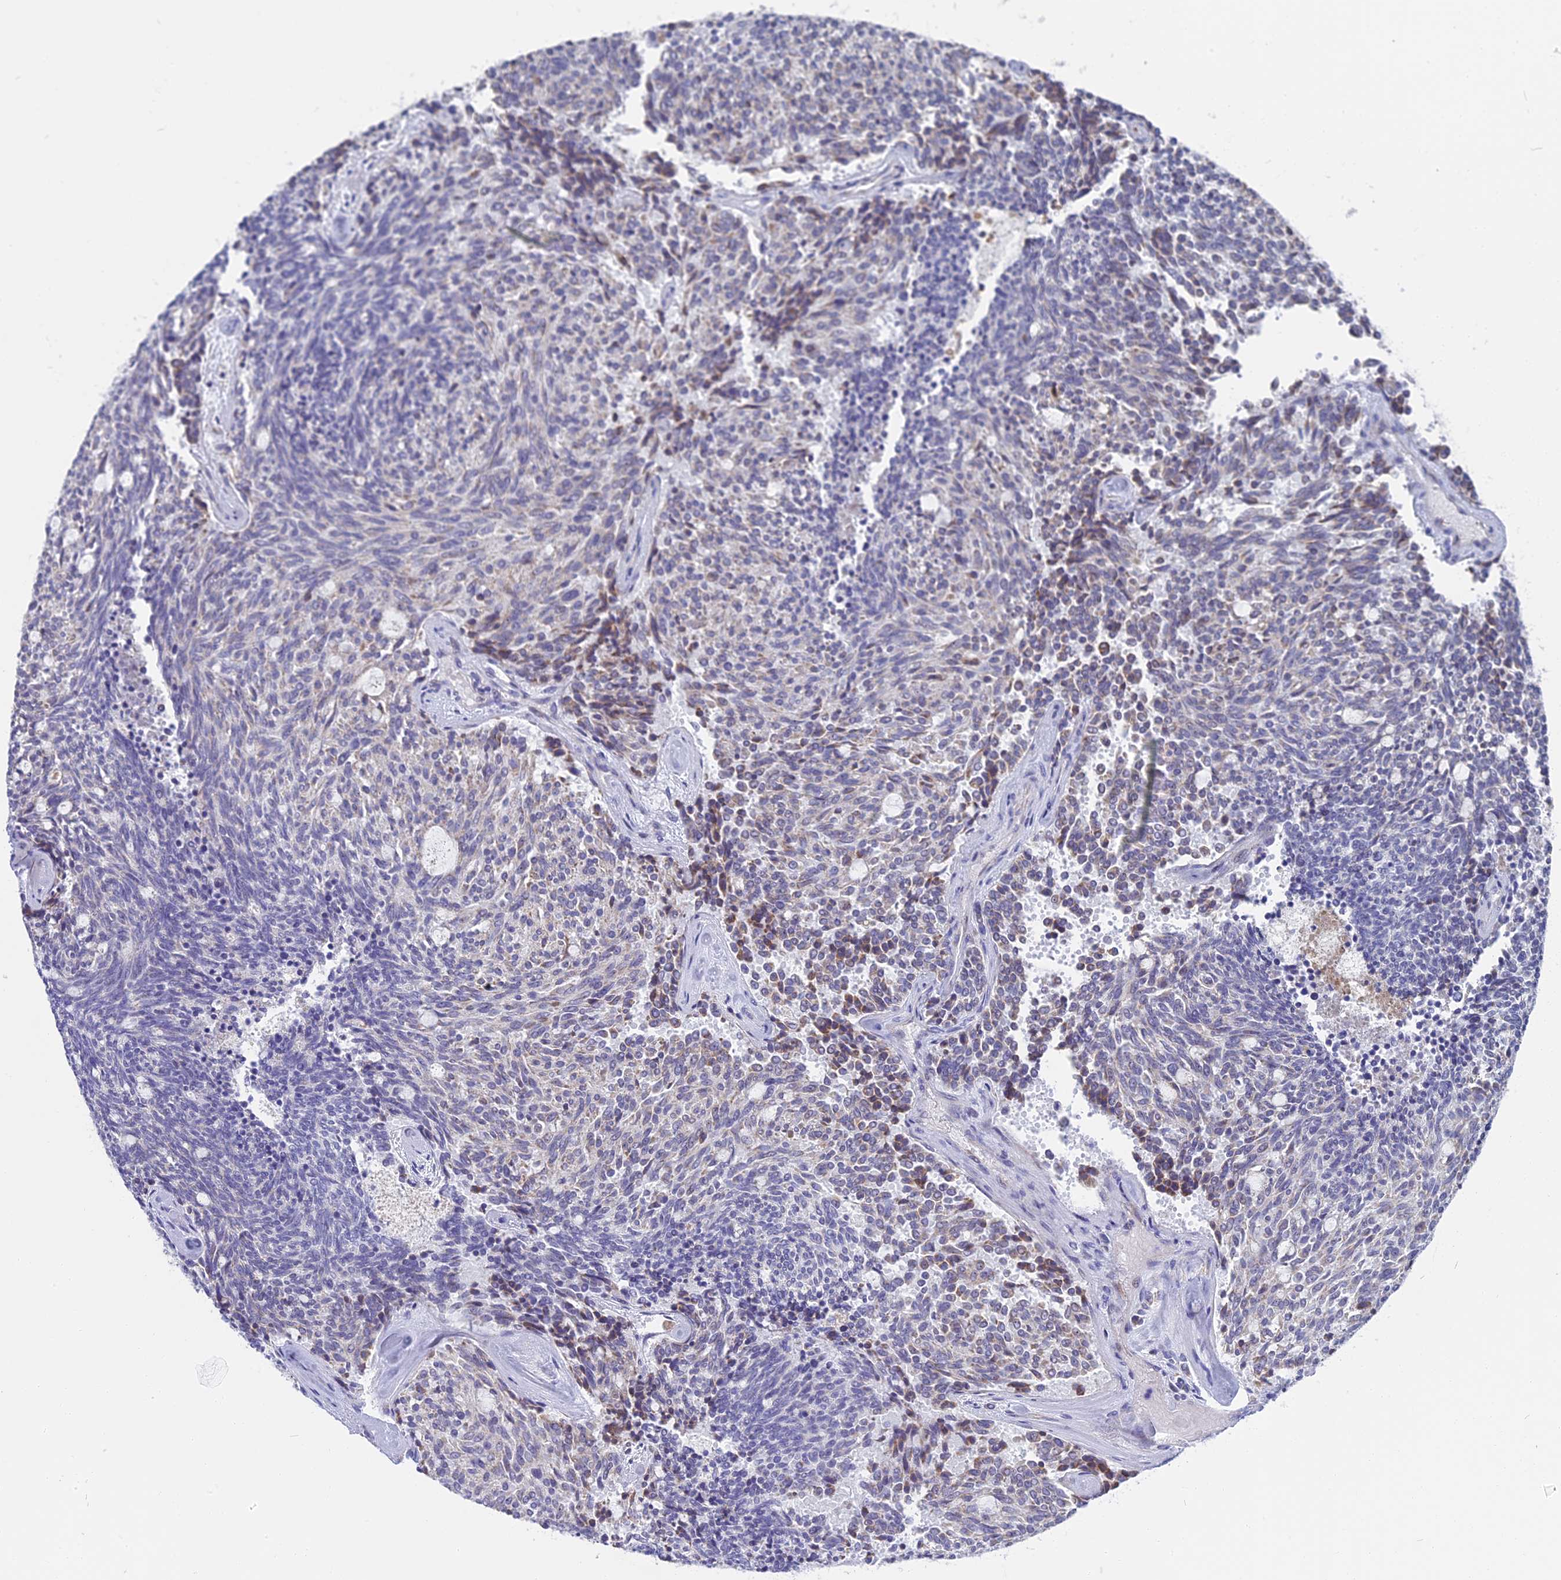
{"staining": {"intensity": "weak", "quantity": "<25%", "location": "cytoplasmic/membranous"}, "tissue": "carcinoid", "cell_type": "Tumor cells", "image_type": "cancer", "snomed": [{"axis": "morphology", "description": "Carcinoid, malignant, NOS"}, {"axis": "topography", "description": "Pancreas"}], "caption": "An immunohistochemistry micrograph of carcinoid is shown. There is no staining in tumor cells of carcinoid. Brightfield microscopy of immunohistochemistry (IHC) stained with DAB (3,3'-diaminobenzidine) (brown) and hematoxylin (blue), captured at high magnification.", "gene": "DTWD1", "patient": {"sex": "female", "age": 54}}